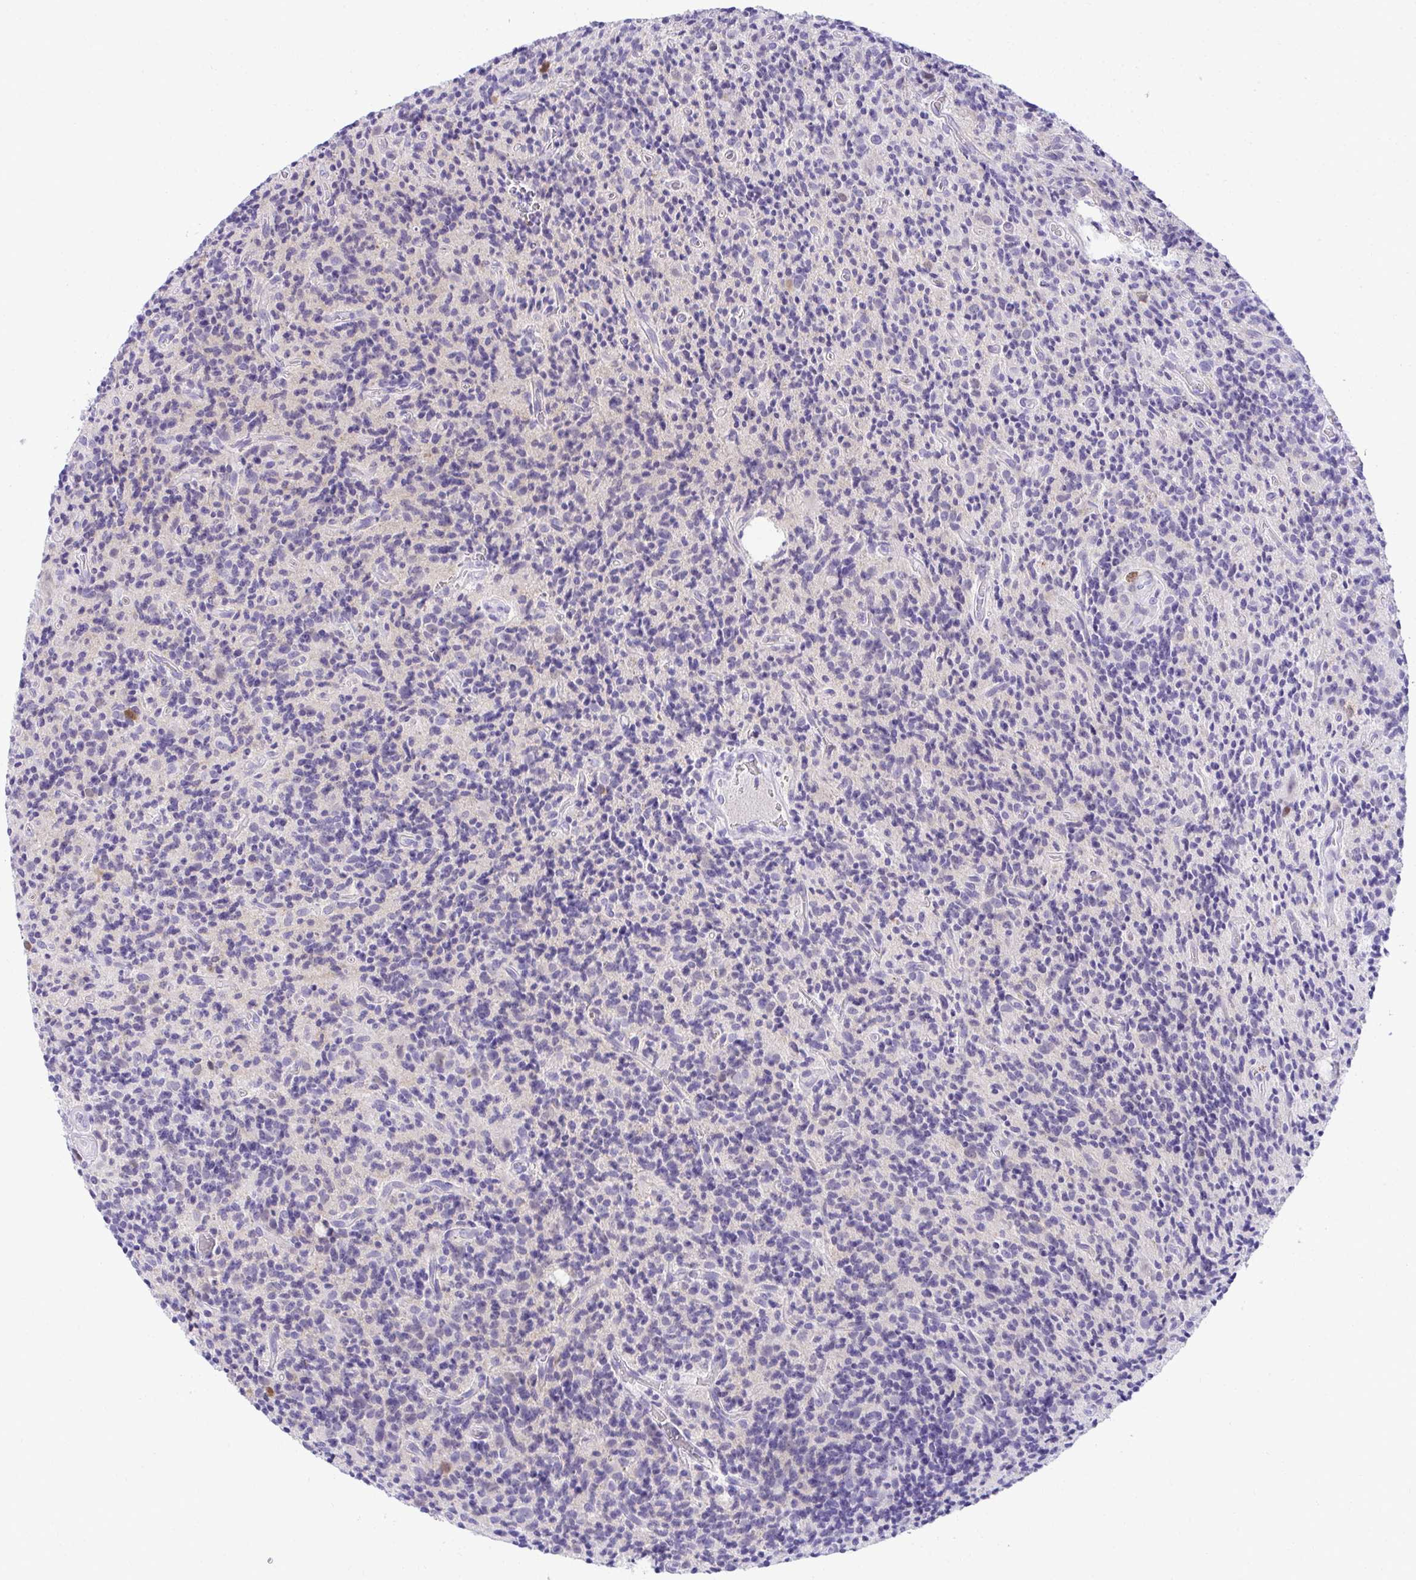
{"staining": {"intensity": "negative", "quantity": "none", "location": "none"}, "tissue": "glioma", "cell_type": "Tumor cells", "image_type": "cancer", "snomed": [{"axis": "morphology", "description": "Glioma, malignant, High grade"}, {"axis": "topography", "description": "Brain"}], "caption": "Protein analysis of glioma shows no significant positivity in tumor cells.", "gene": "PGM2L1", "patient": {"sex": "male", "age": 76}}